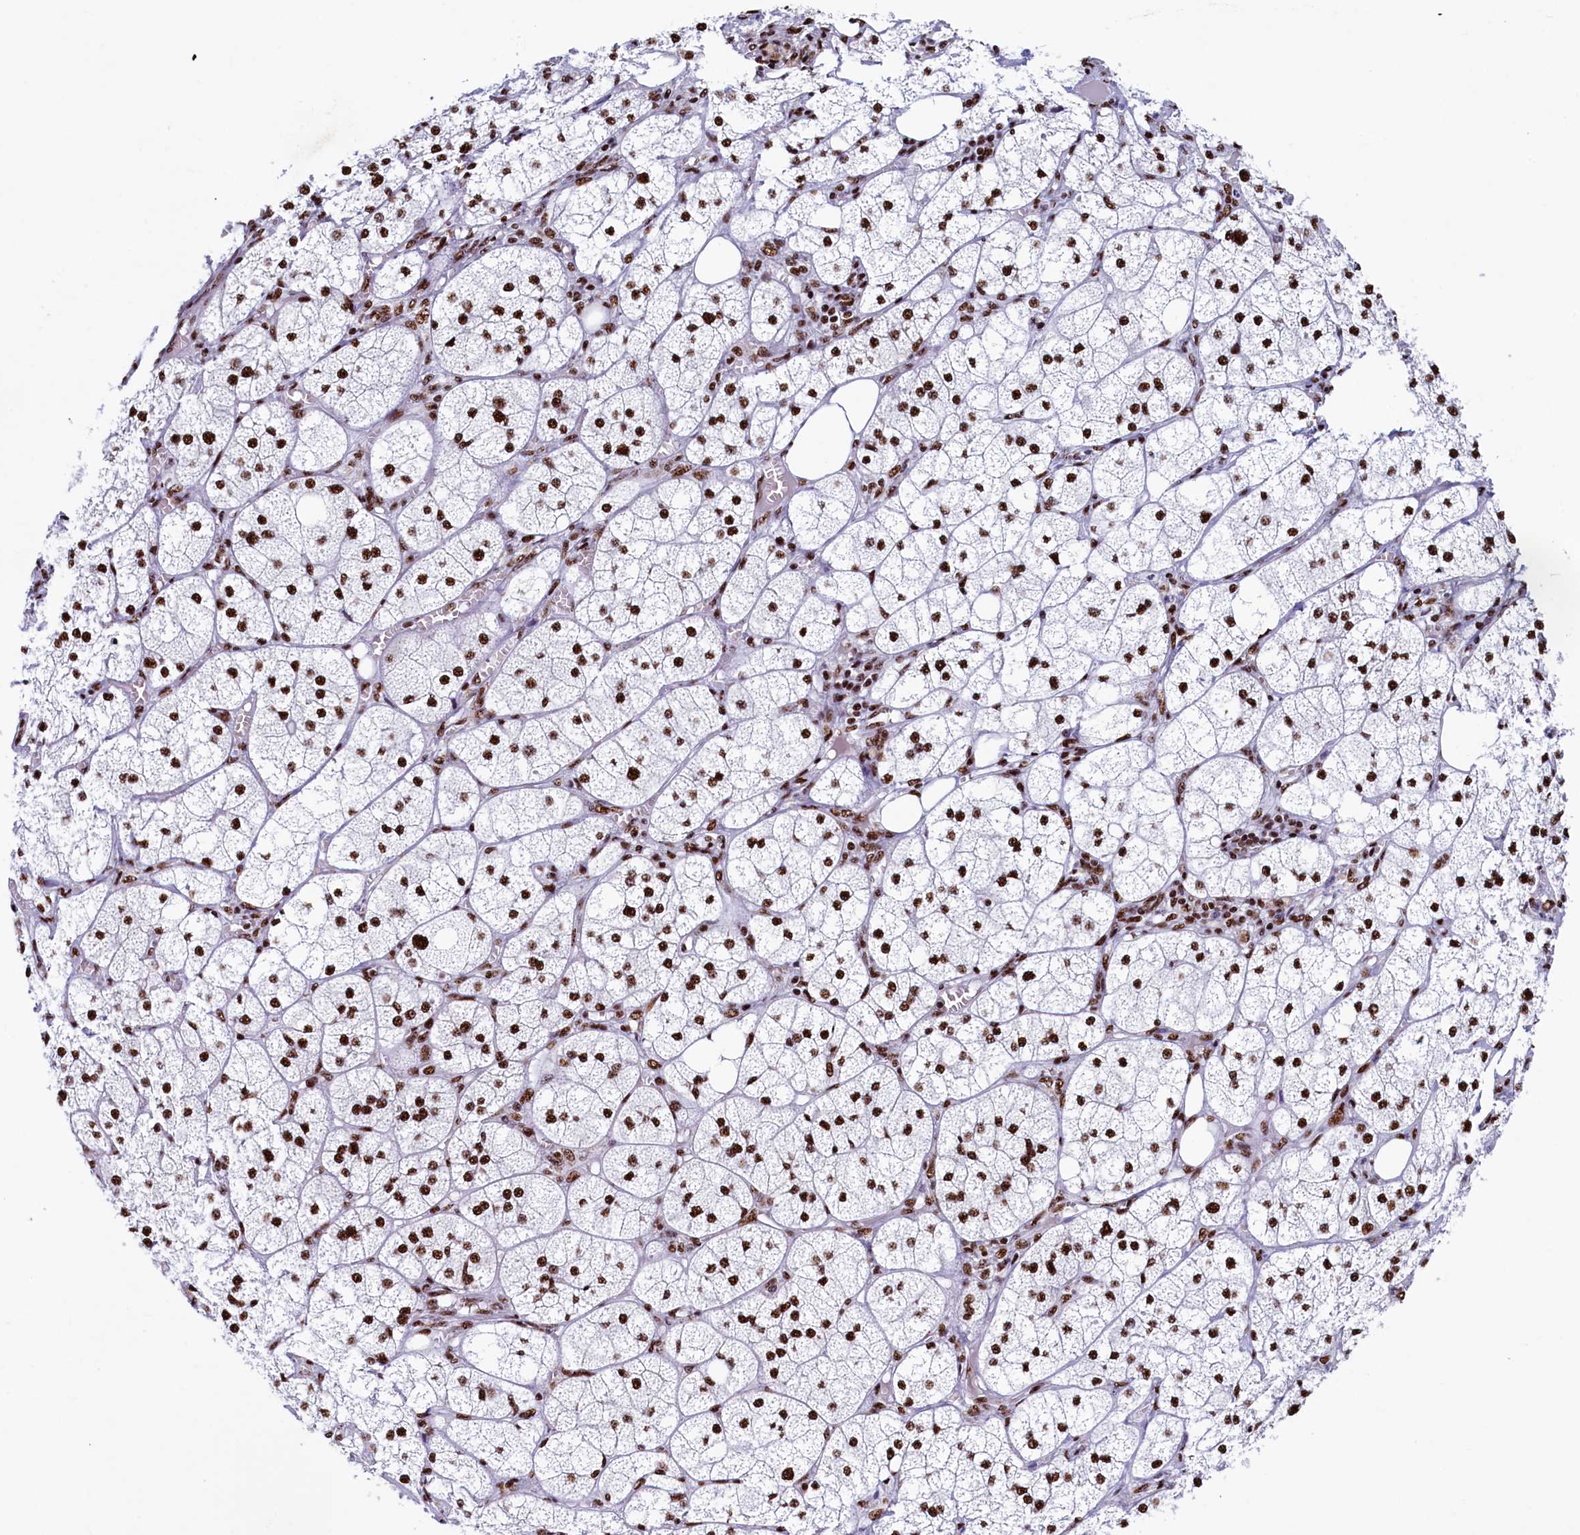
{"staining": {"intensity": "strong", "quantity": ">75%", "location": "nuclear"}, "tissue": "adrenal gland", "cell_type": "Glandular cells", "image_type": "normal", "snomed": [{"axis": "morphology", "description": "Normal tissue, NOS"}, {"axis": "topography", "description": "Adrenal gland"}], "caption": "An IHC micrograph of normal tissue is shown. Protein staining in brown shows strong nuclear positivity in adrenal gland within glandular cells.", "gene": "SRRM2", "patient": {"sex": "female", "age": 61}}